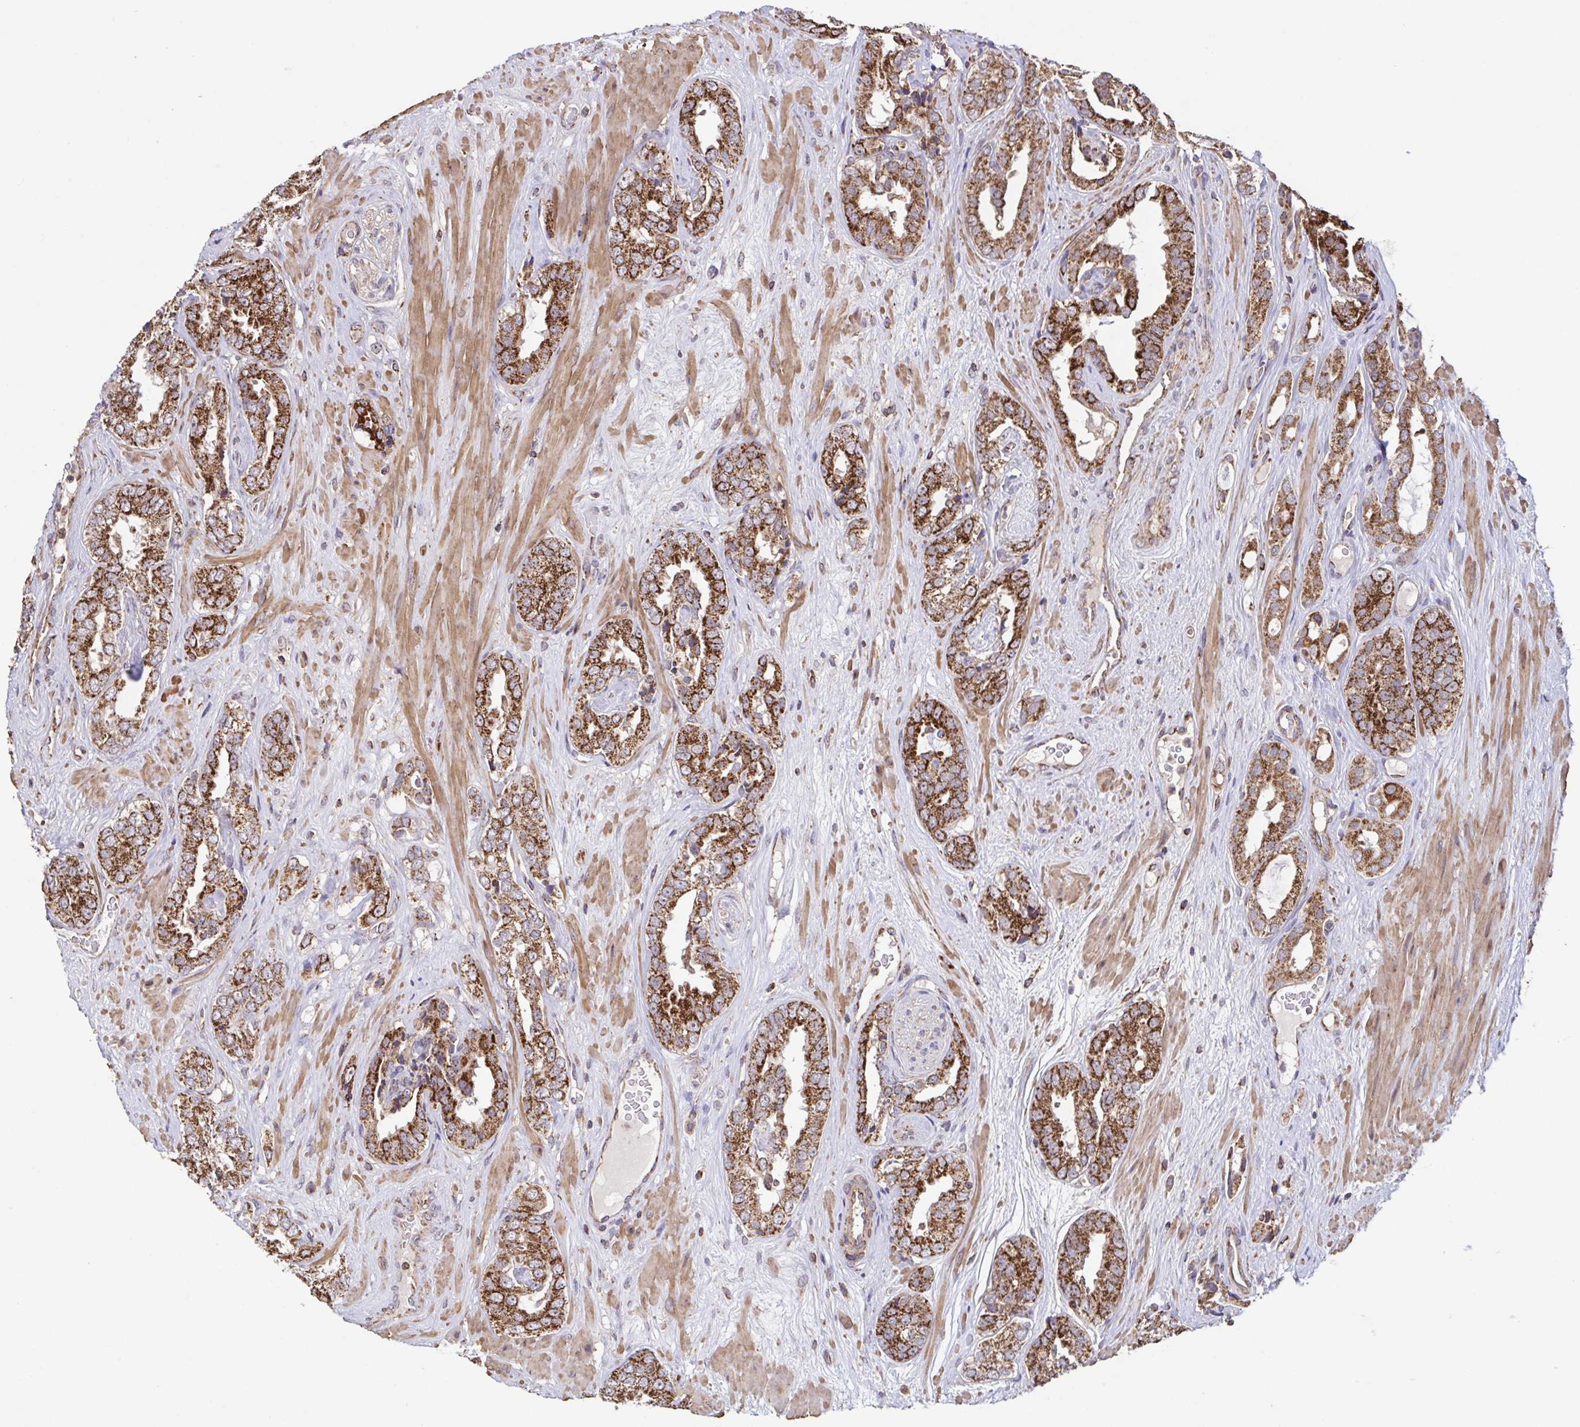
{"staining": {"intensity": "strong", "quantity": ">75%", "location": "cytoplasmic/membranous"}, "tissue": "prostate cancer", "cell_type": "Tumor cells", "image_type": "cancer", "snomed": [{"axis": "morphology", "description": "Adenocarcinoma, High grade"}, {"axis": "topography", "description": "Prostate"}], "caption": "Human adenocarcinoma (high-grade) (prostate) stained with a brown dye demonstrates strong cytoplasmic/membranous positive expression in approximately >75% of tumor cells.", "gene": "DIP2B", "patient": {"sex": "male", "age": 71}}